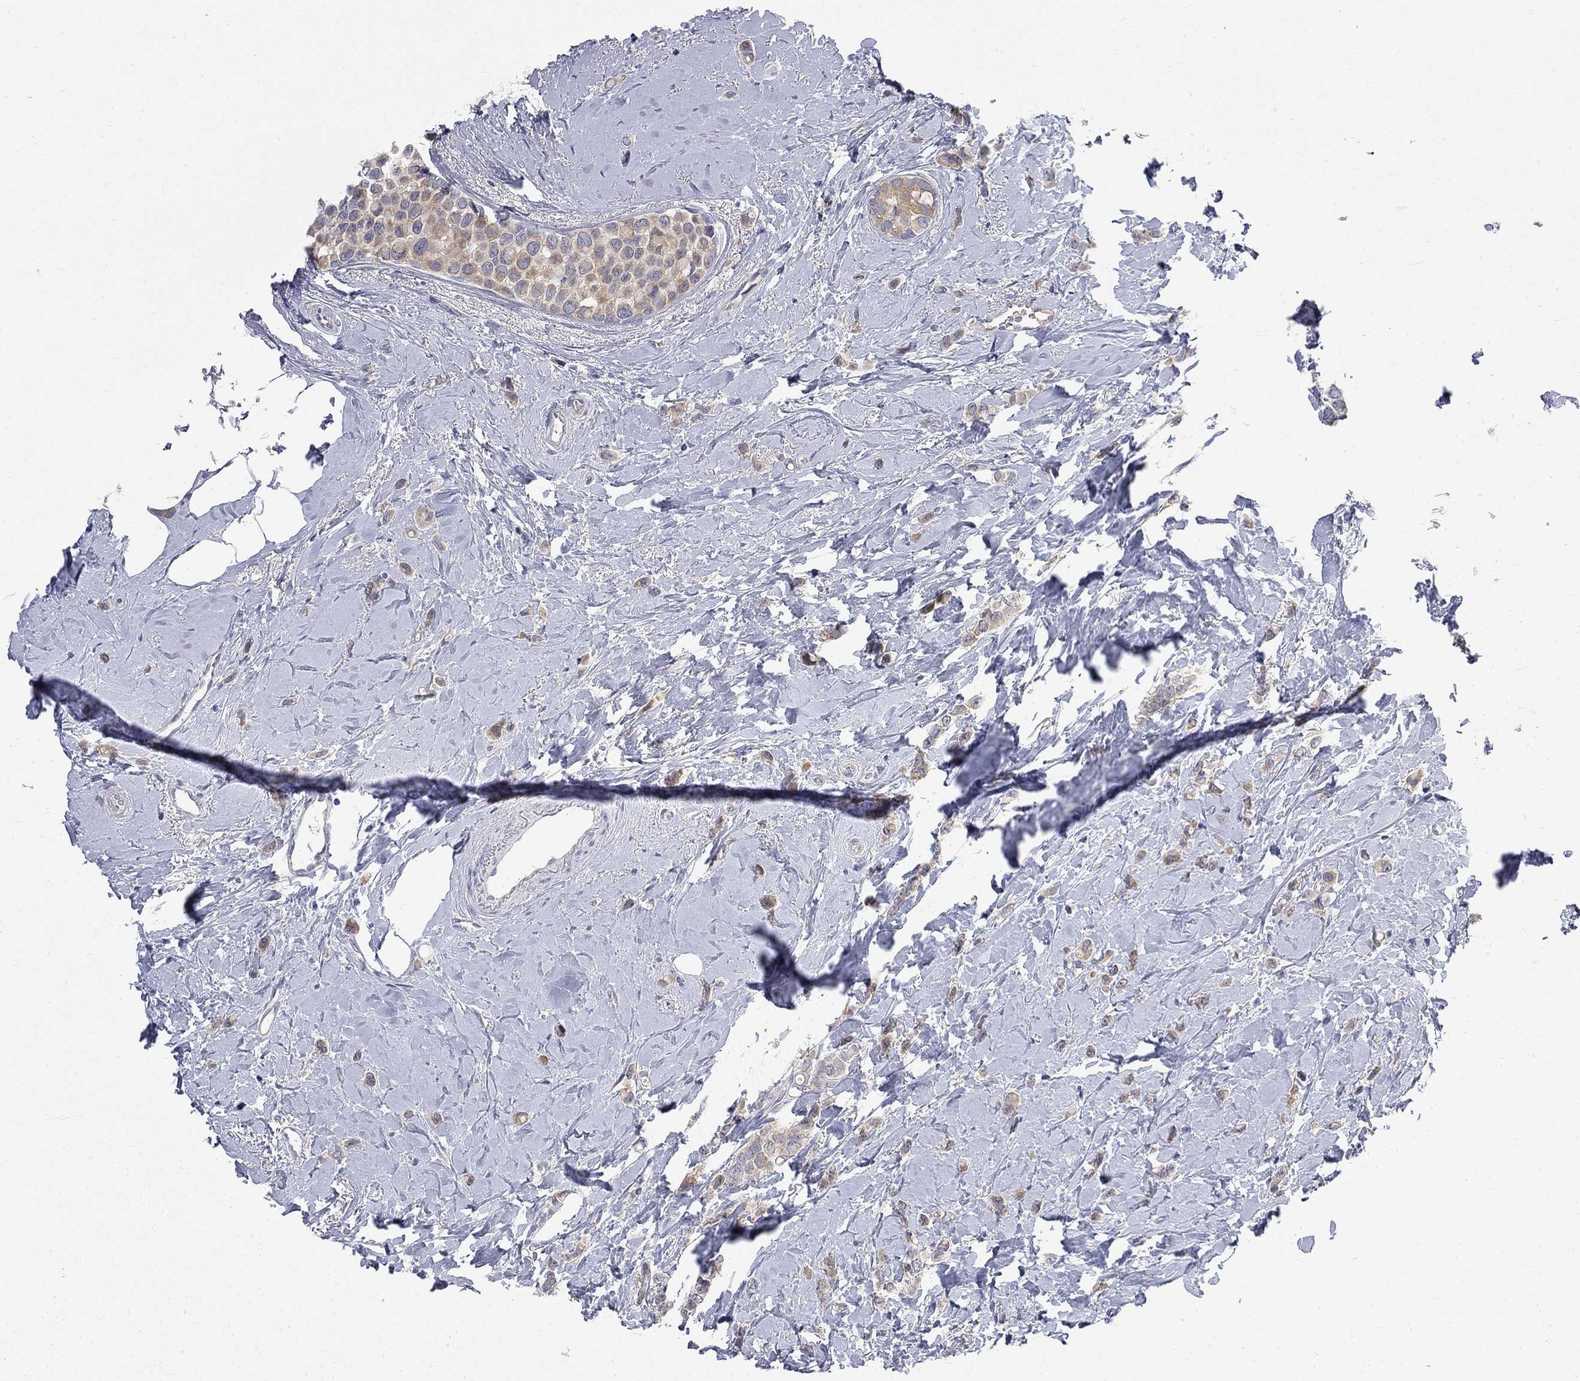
{"staining": {"intensity": "weak", "quantity": ">75%", "location": "cytoplasmic/membranous"}, "tissue": "breast cancer", "cell_type": "Tumor cells", "image_type": "cancer", "snomed": [{"axis": "morphology", "description": "Lobular carcinoma"}, {"axis": "topography", "description": "Breast"}], "caption": "The photomicrograph reveals immunohistochemical staining of breast lobular carcinoma. There is weak cytoplasmic/membranous positivity is present in approximately >75% of tumor cells.", "gene": "GALNT8", "patient": {"sex": "female", "age": 66}}